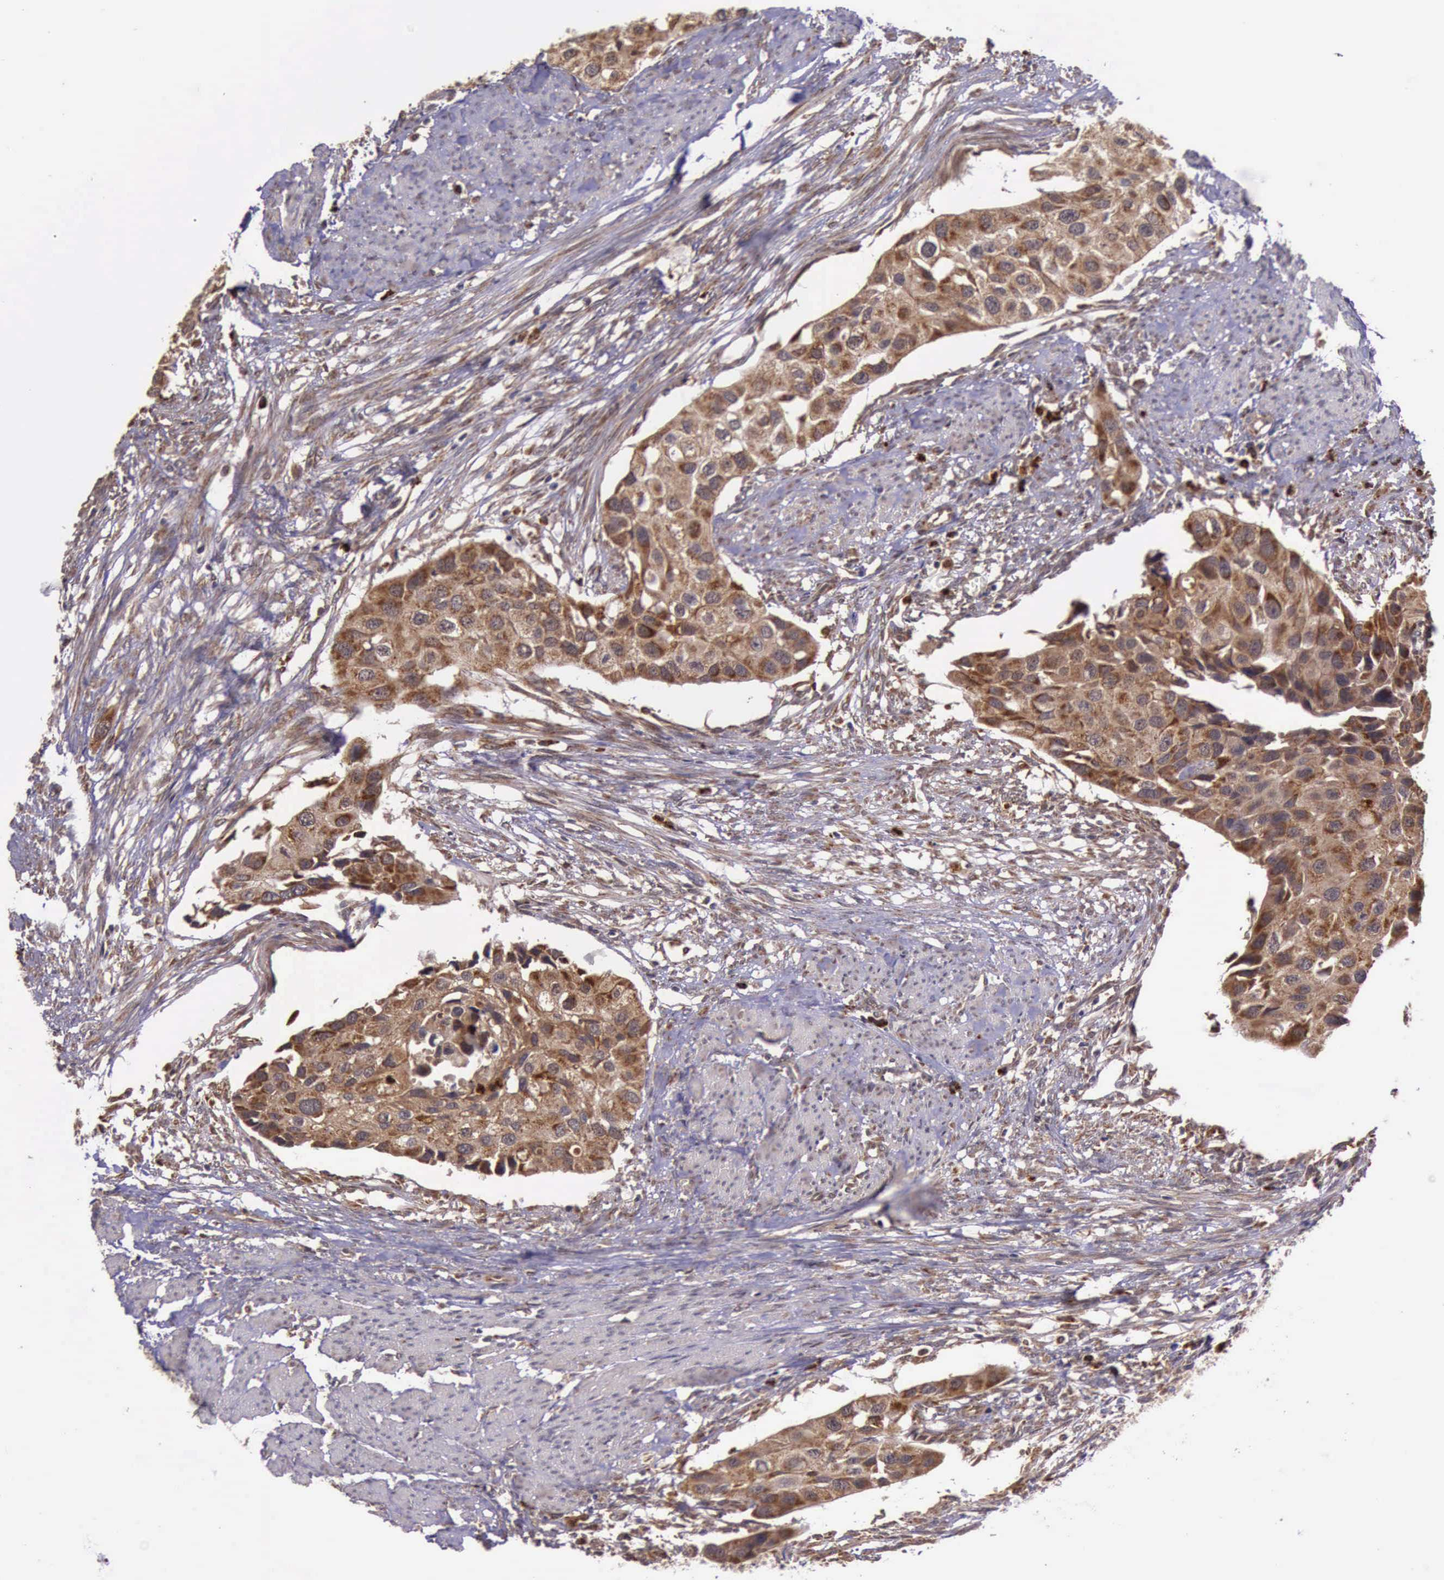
{"staining": {"intensity": "moderate", "quantity": ">75%", "location": "cytoplasmic/membranous"}, "tissue": "urothelial cancer", "cell_type": "Tumor cells", "image_type": "cancer", "snomed": [{"axis": "morphology", "description": "Urothelial carcinoma, High grade"}, {"axis": "topography", "description": "Urinary bladder"}], "caption": "A micrograph of urothelial cancer stained for a protein exhibits moderate cytoplasmic/membranous brown staining in tumor cells.", "gene": "ARMCX3", "patient": {"sex": "male", "age": 55}}